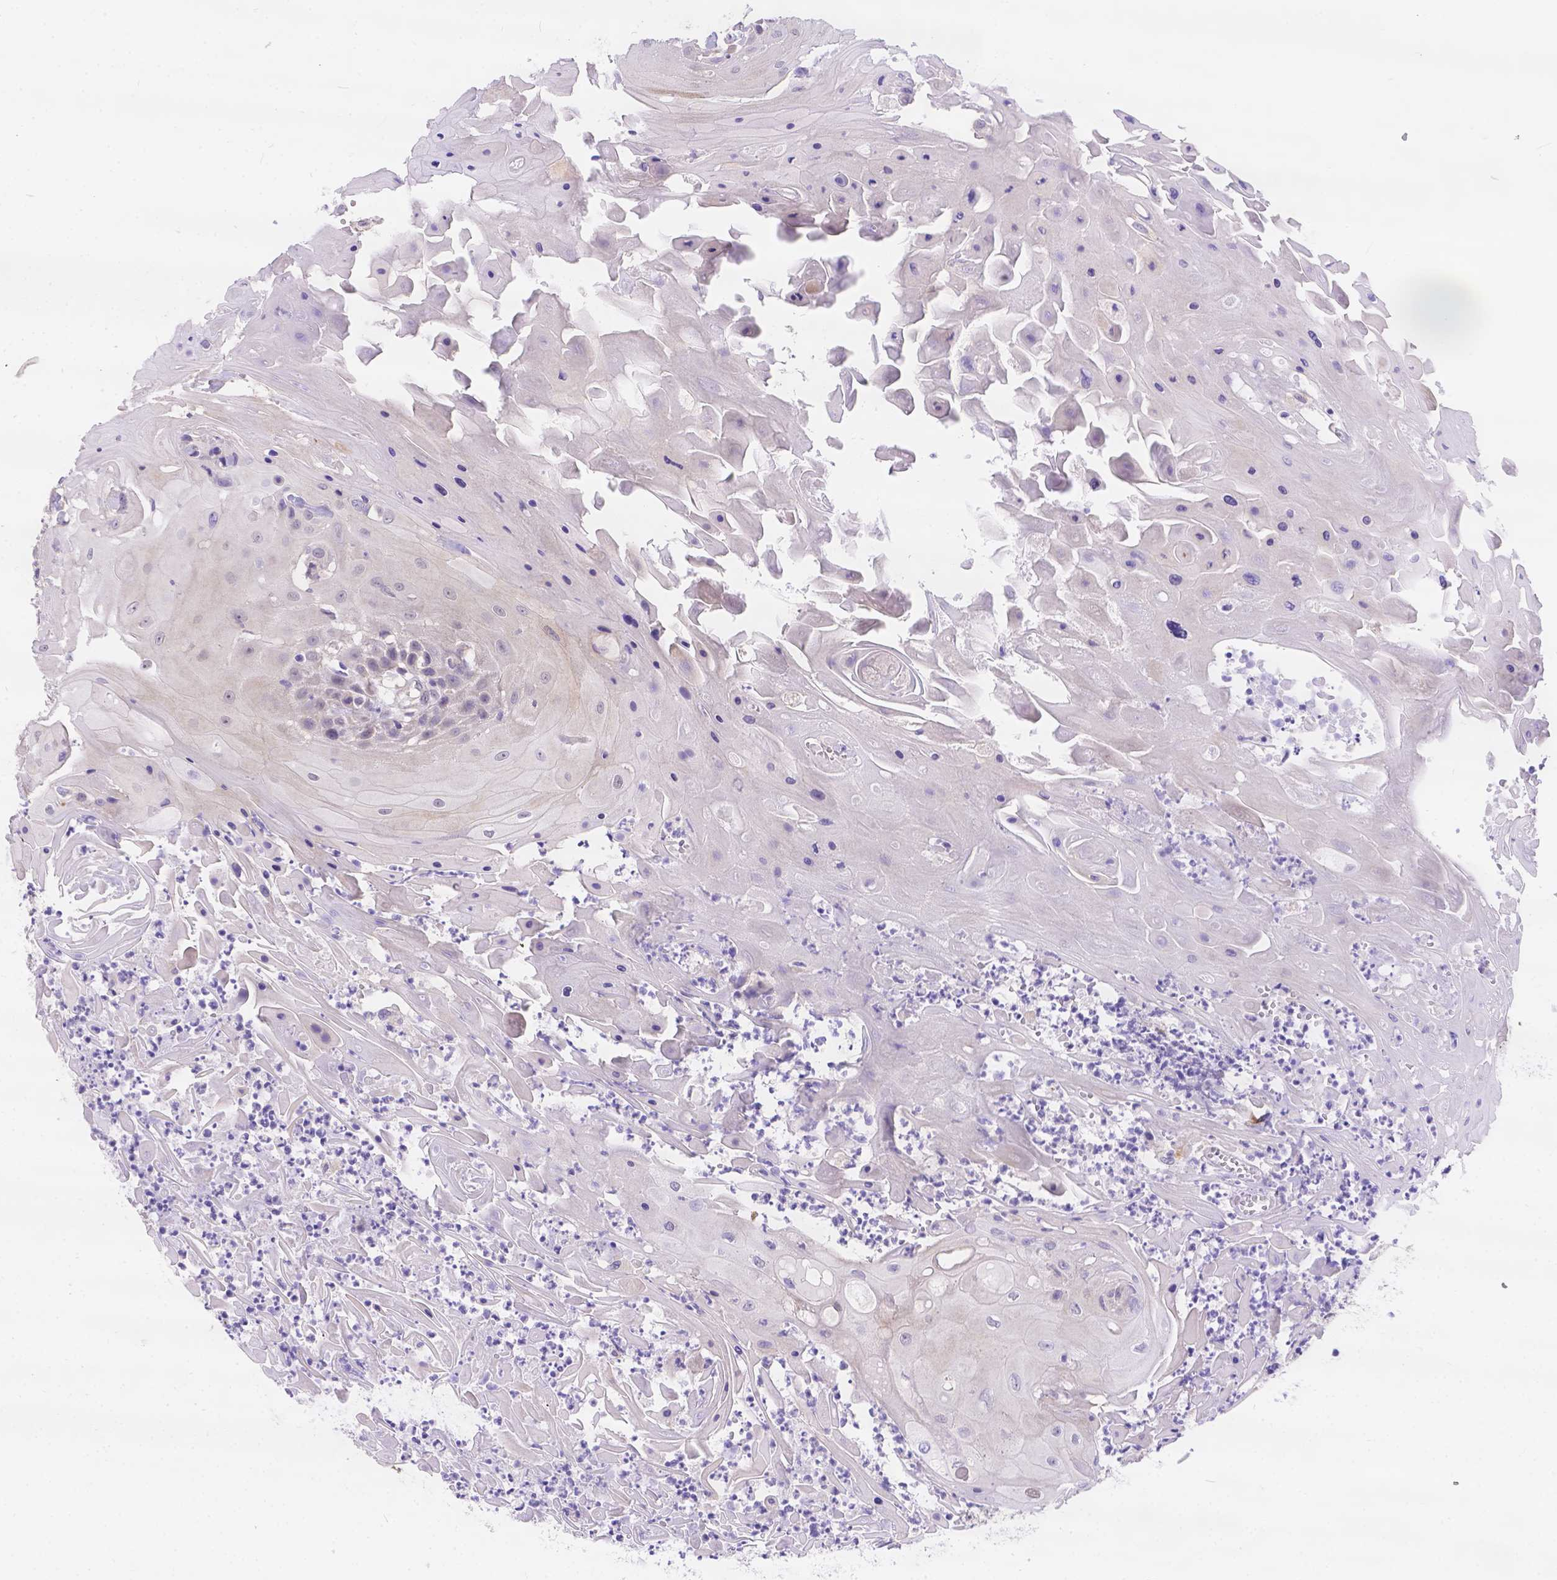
{"staining": {"intensity": "negative", "quantity": "none", "location": "none"}, "tissue": "head and neck cancer", "cell_type": "Tumor cells", "image_type": "cancer", "snomed": [{"axis": "morphology", "description": "Squamous cell carcinoma, NOS"}, {"axis": "topography", "description": "Skin"}, {"axis": "topography", "description": "Head-Neck"}], "caption": "Immunohistochemical staining of squamous cell carcinoma (head and neck) displays no significant expression in tumor cells.", "gene": "DLEC1", "patient": {"sex": "male", "age": 80}}